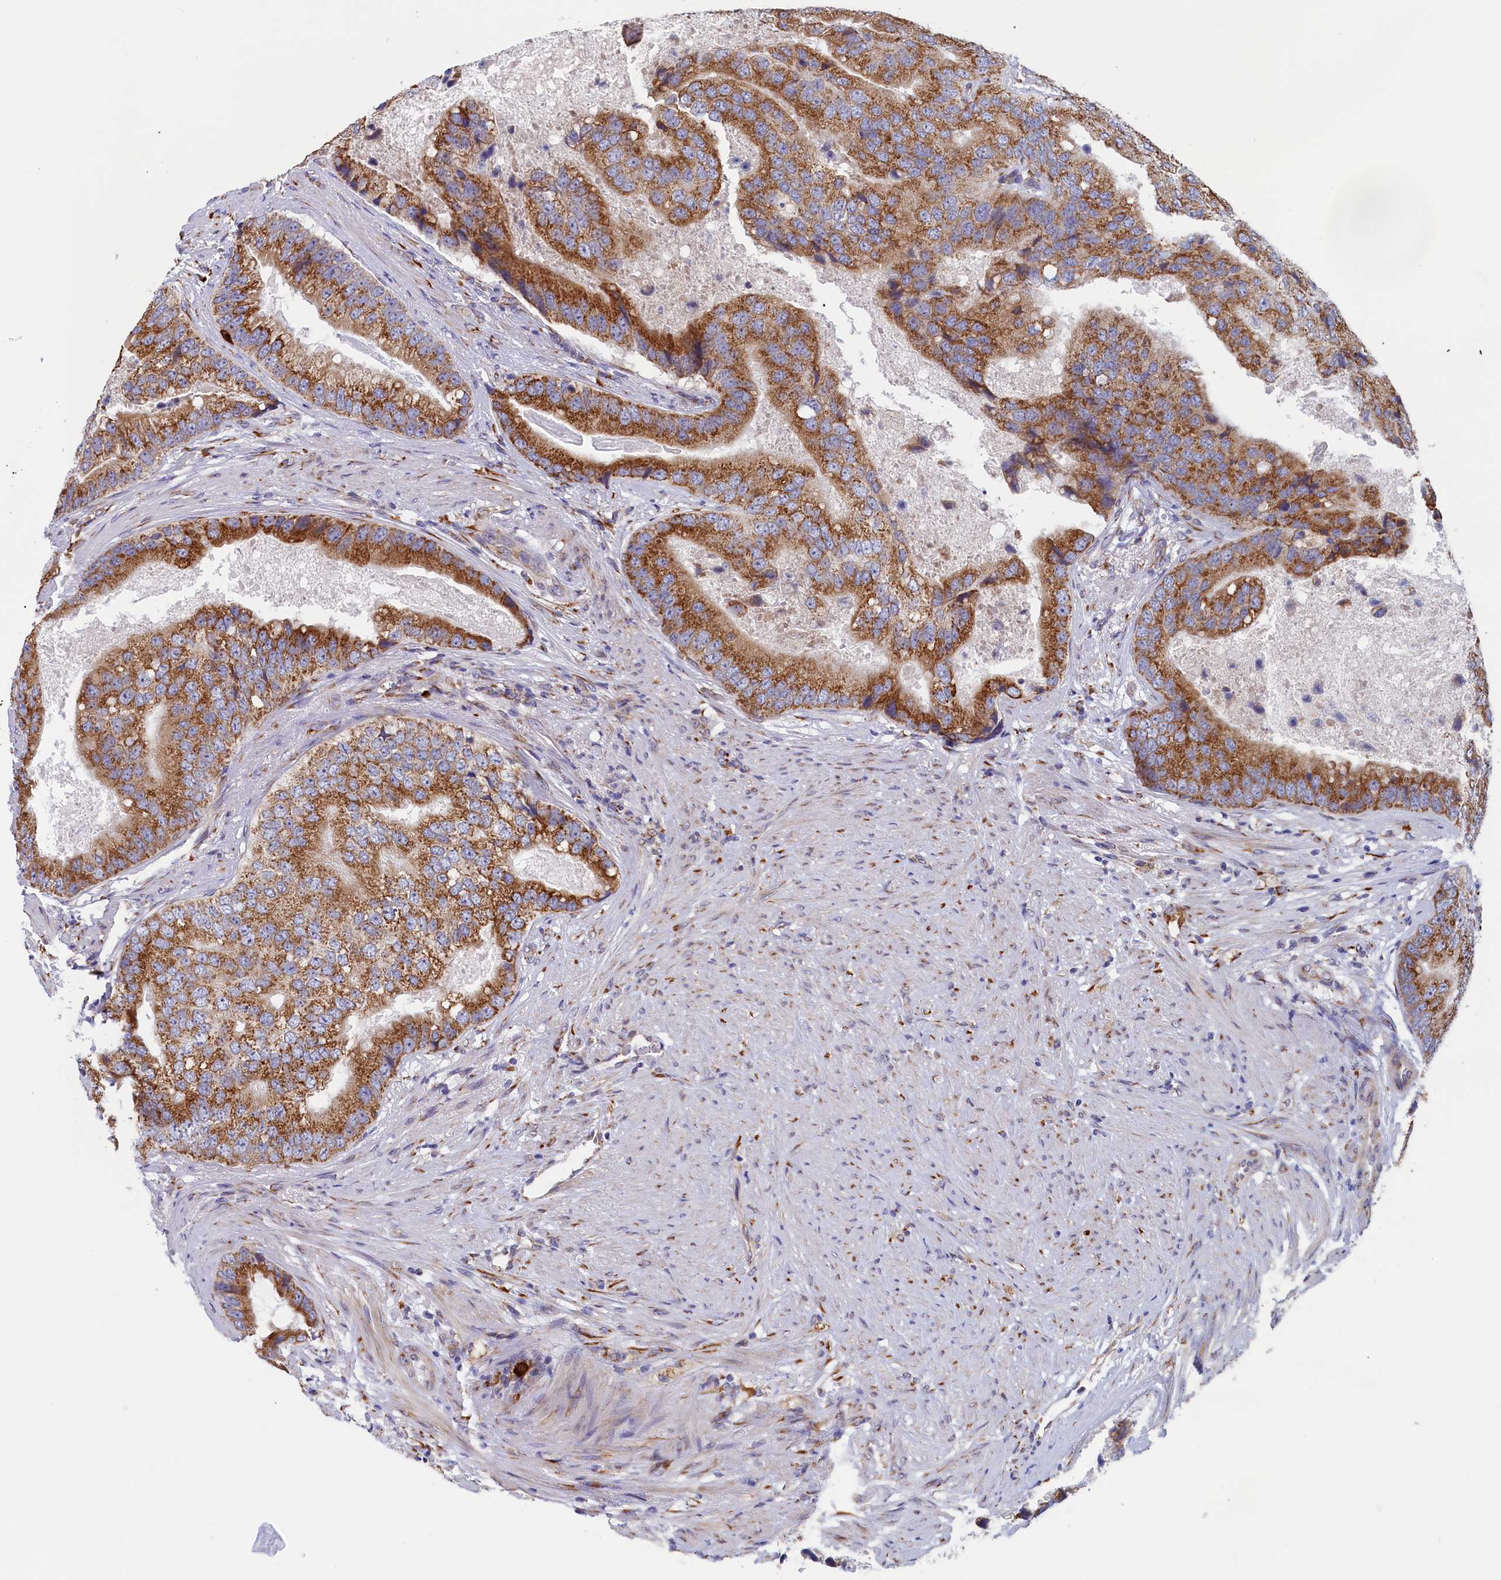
{"staining": {"intensity": "moderate", "quantity": ">75%", "location": "cytoplasmic/membranous"}, "tissue": "prostate cancer", "cell_type": "Tumor cells", "image_type": "cancer", "snomed": [{"axis": "morphology", "description": "Adenocarcinoma, High grade"}, {"axis": "topography", "description": "Prostate"}], "caption": "Immunohistochemical staining of prostate high-grade adenocarcinoma shows moderate cytoplasmic/membranous protein positivity in approximately >75% of tumor cells.", "gene": "CCDC68", "patient": {"sex": "male", "age": 70}}